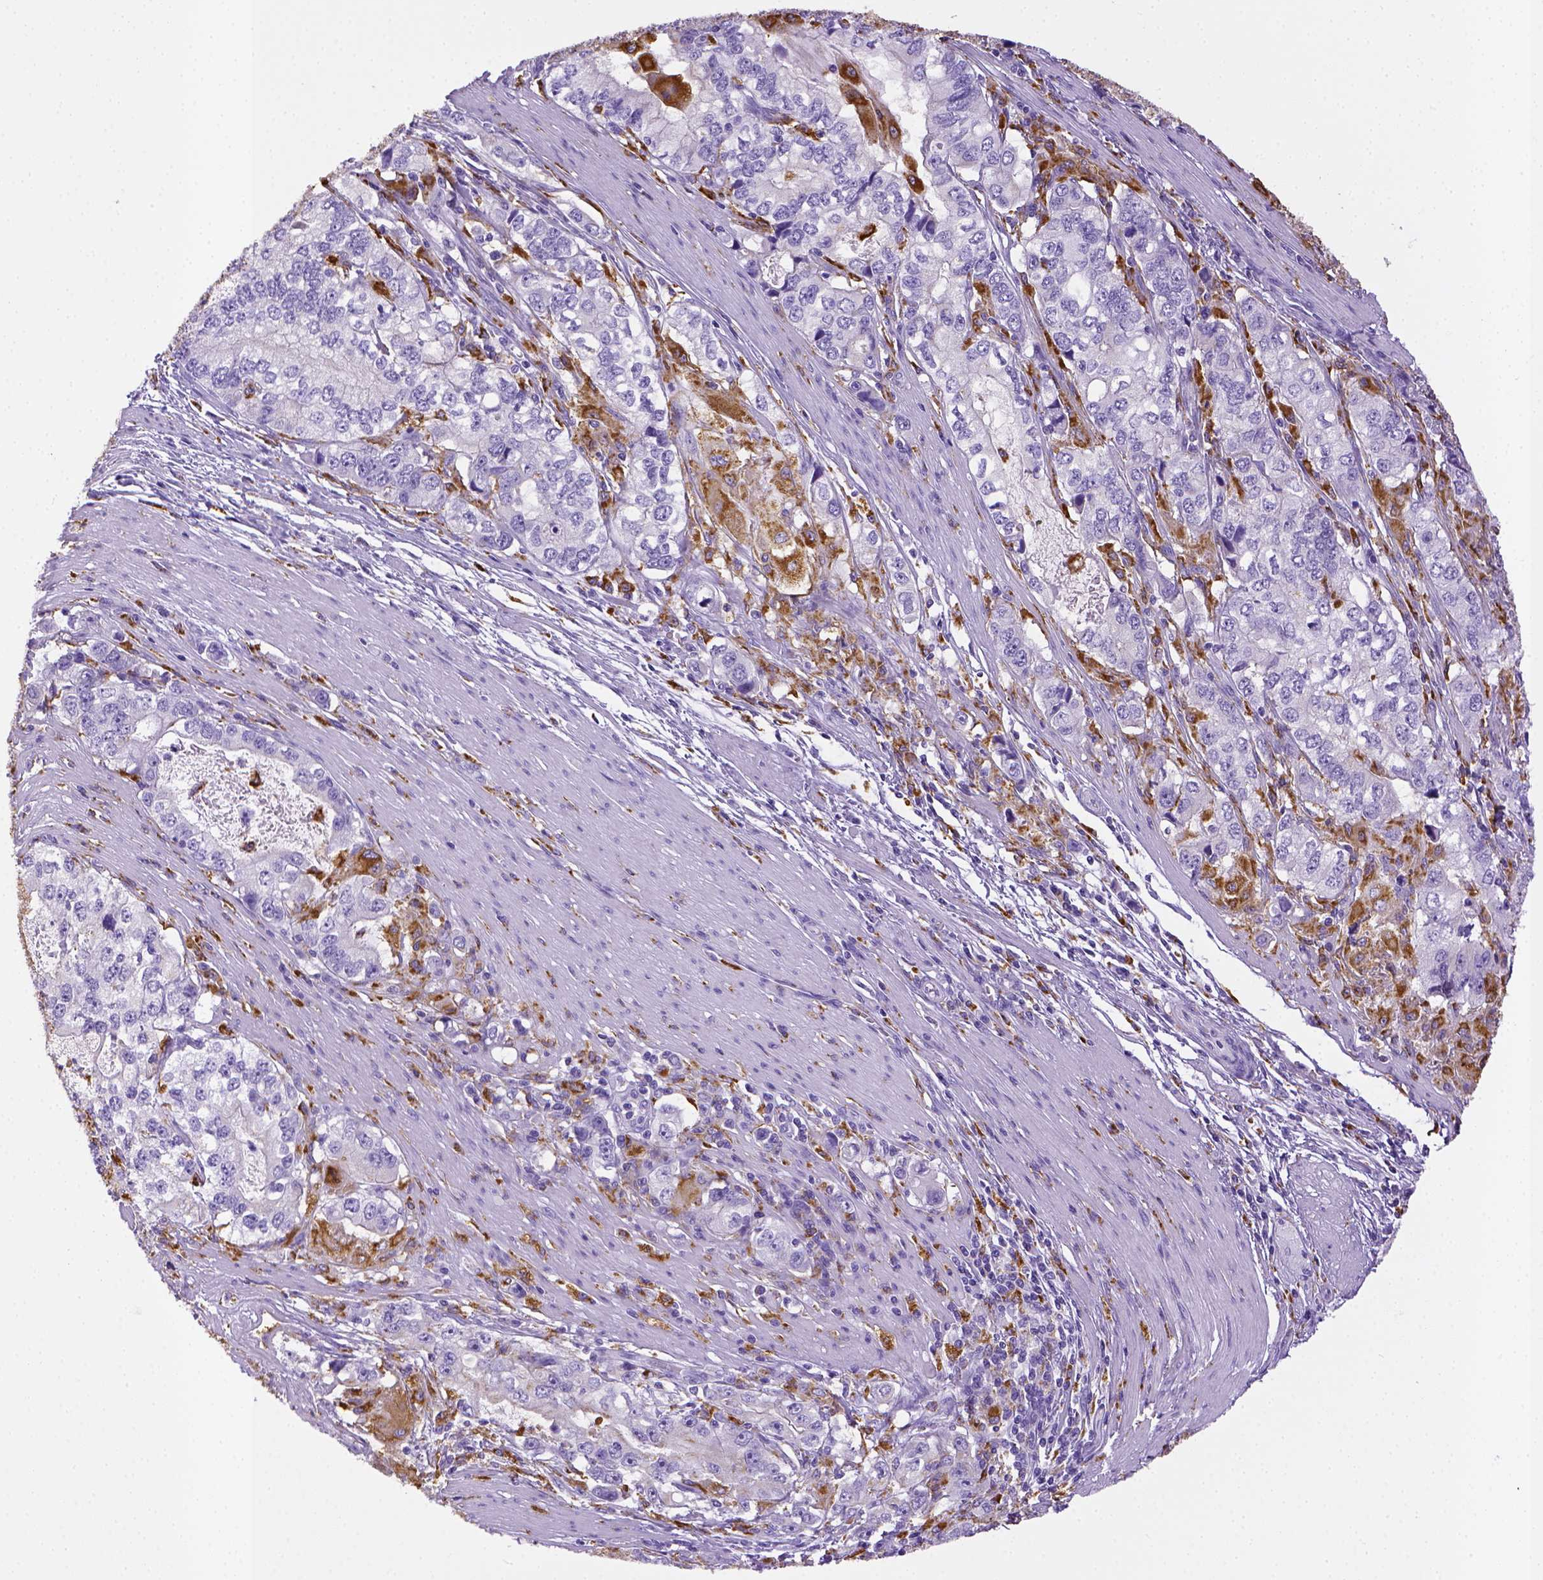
{"staining": {"intensity": "negative", "quantity": "none", "location": "none"}, "tissue": "stomach cancer", "cell_type": "Tumor cells", "image_type": "cancer", "snomed": [{"axis": "morphology", "description": "Adenocarcinoma, NOS"}, {"axis": "topography", "description": "Stomach, lower"}], "caption": "Immunohistochemical staining of human stomach cancer (adenocarcinoma) displays no significant expression in tumor cells.", "gene": "CD68", "patient": {"sex": "female", "age": 72}}